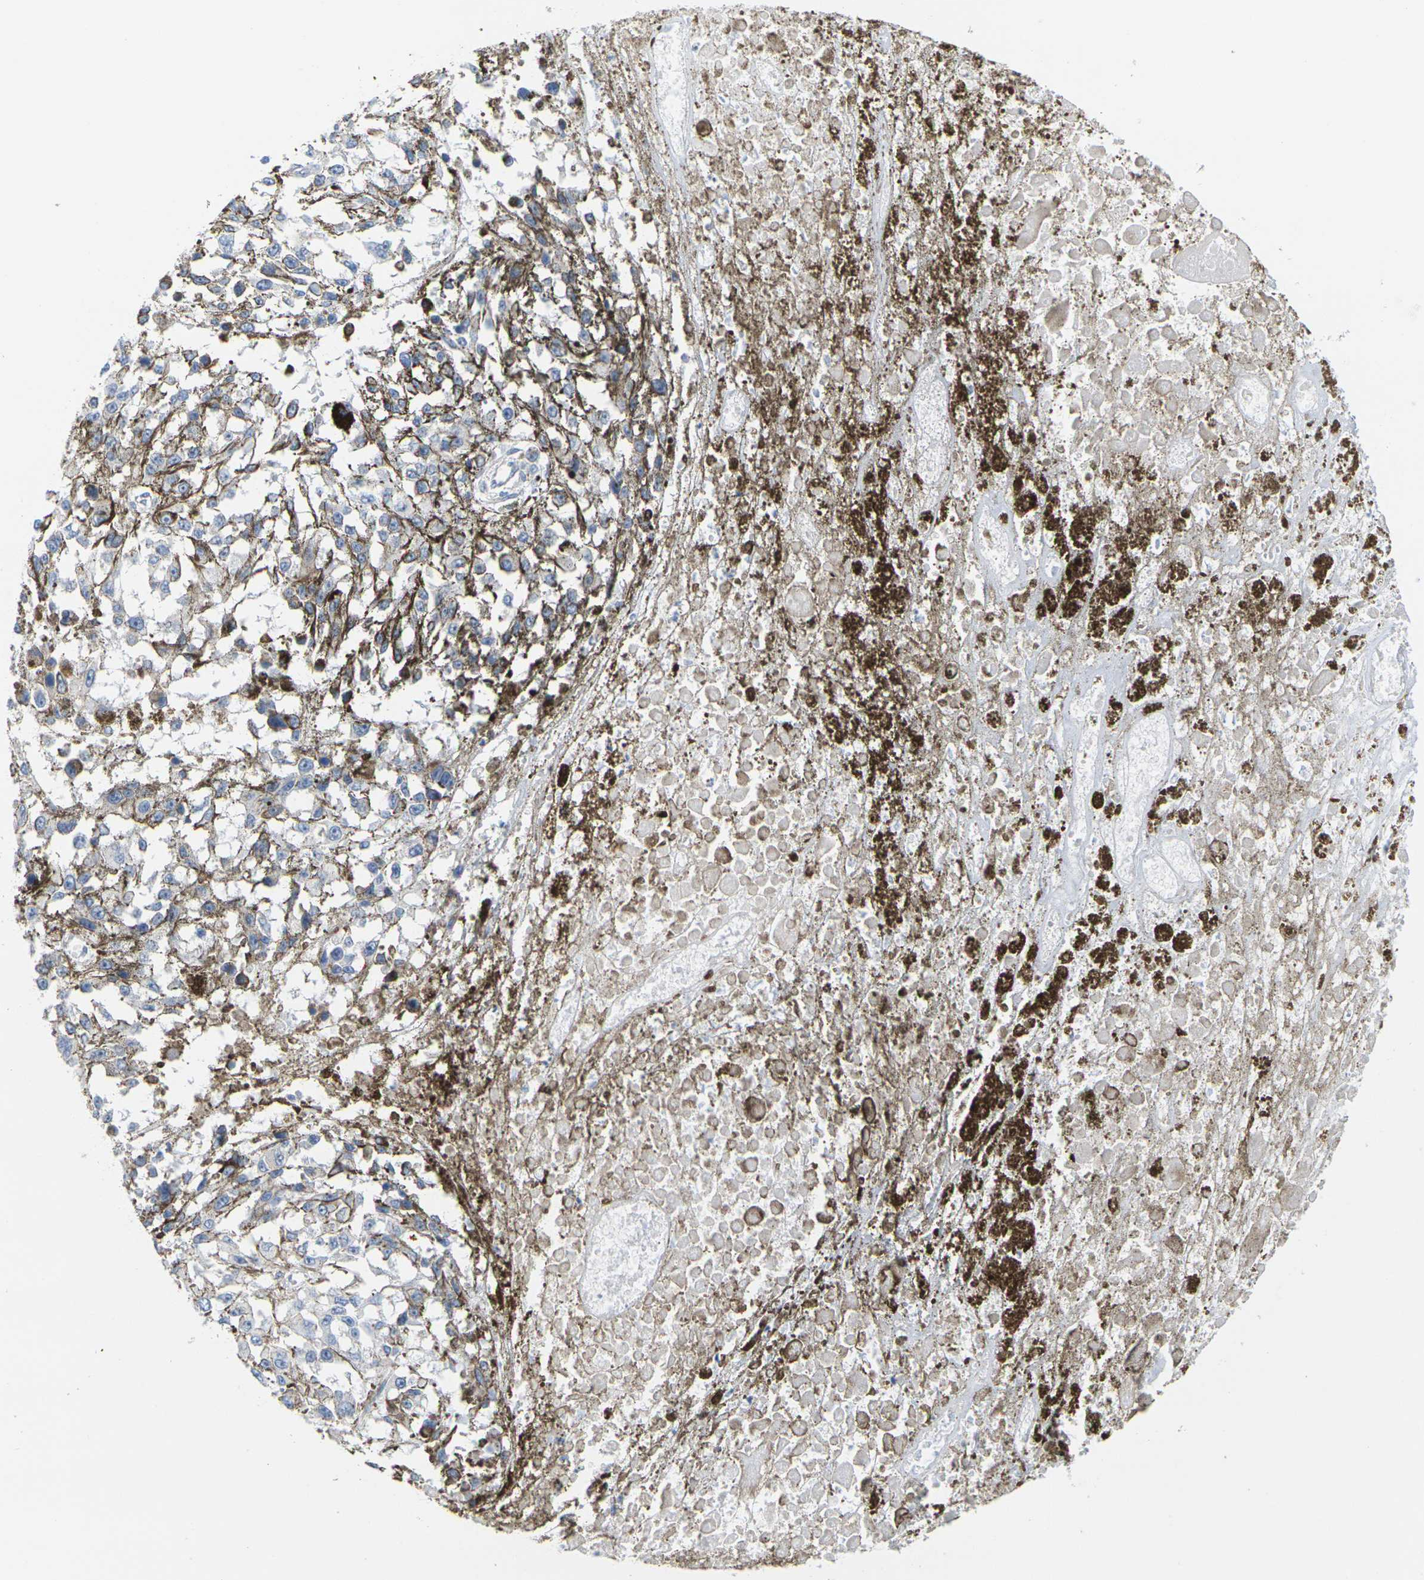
{"staining": {"intensity": "negative", "quantity": "none", "location": "none"}, "tissue": "melanoma", "cell_type": "Tumor cells", "image_type": "cancer", "snomed": [{"axis": "morphology", "description": "Malignant melanoma, Metastatic site"}, {"axis": "topography", "description": "Lymph node"}], "caption": "Image shows no protein staining in tumor cells of malignant melanoma (metastatic site) tissue.", "gene": "CNN1", "patient": {"sex": "male", "age": 59}}